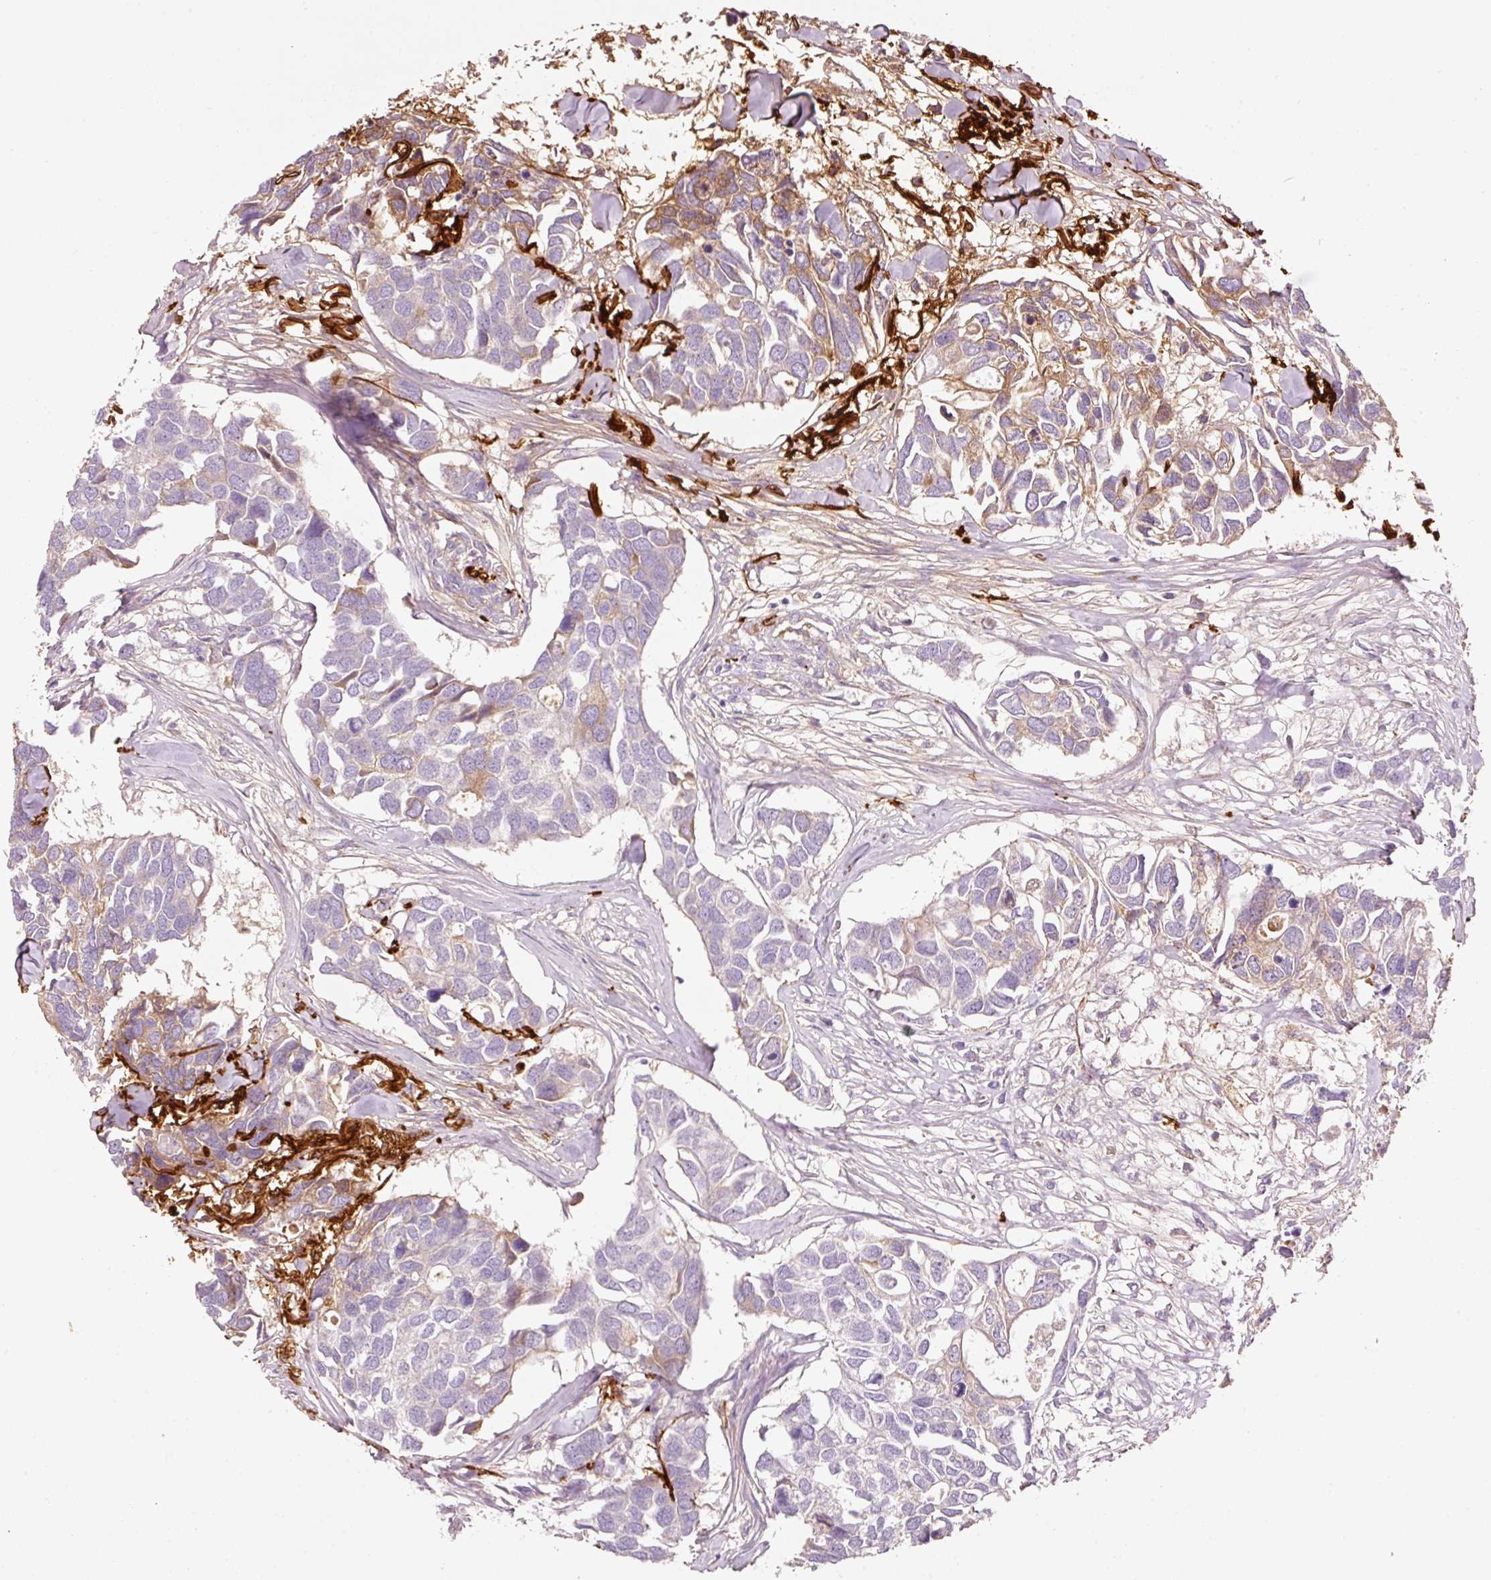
{"staining": {"intensity": "moderate", "quantity": "<25%", "location": "cytoplasmic/membranous"}, "tissue": "breast cancer", "cell_type": "Tumor cells", "image_type": "cancer", "snomed": [{"axis": "morphology", "description": "Duct carcinoma"}, {"axis": "topography", "description": "Breast"}], "caption": "Infiltrating ductal carcinoma (breast) stained with a protein marker shows moderate staining in tumor cells.", "gene": "MFAP4", "patient": {"sex": "female", "age": 83}}